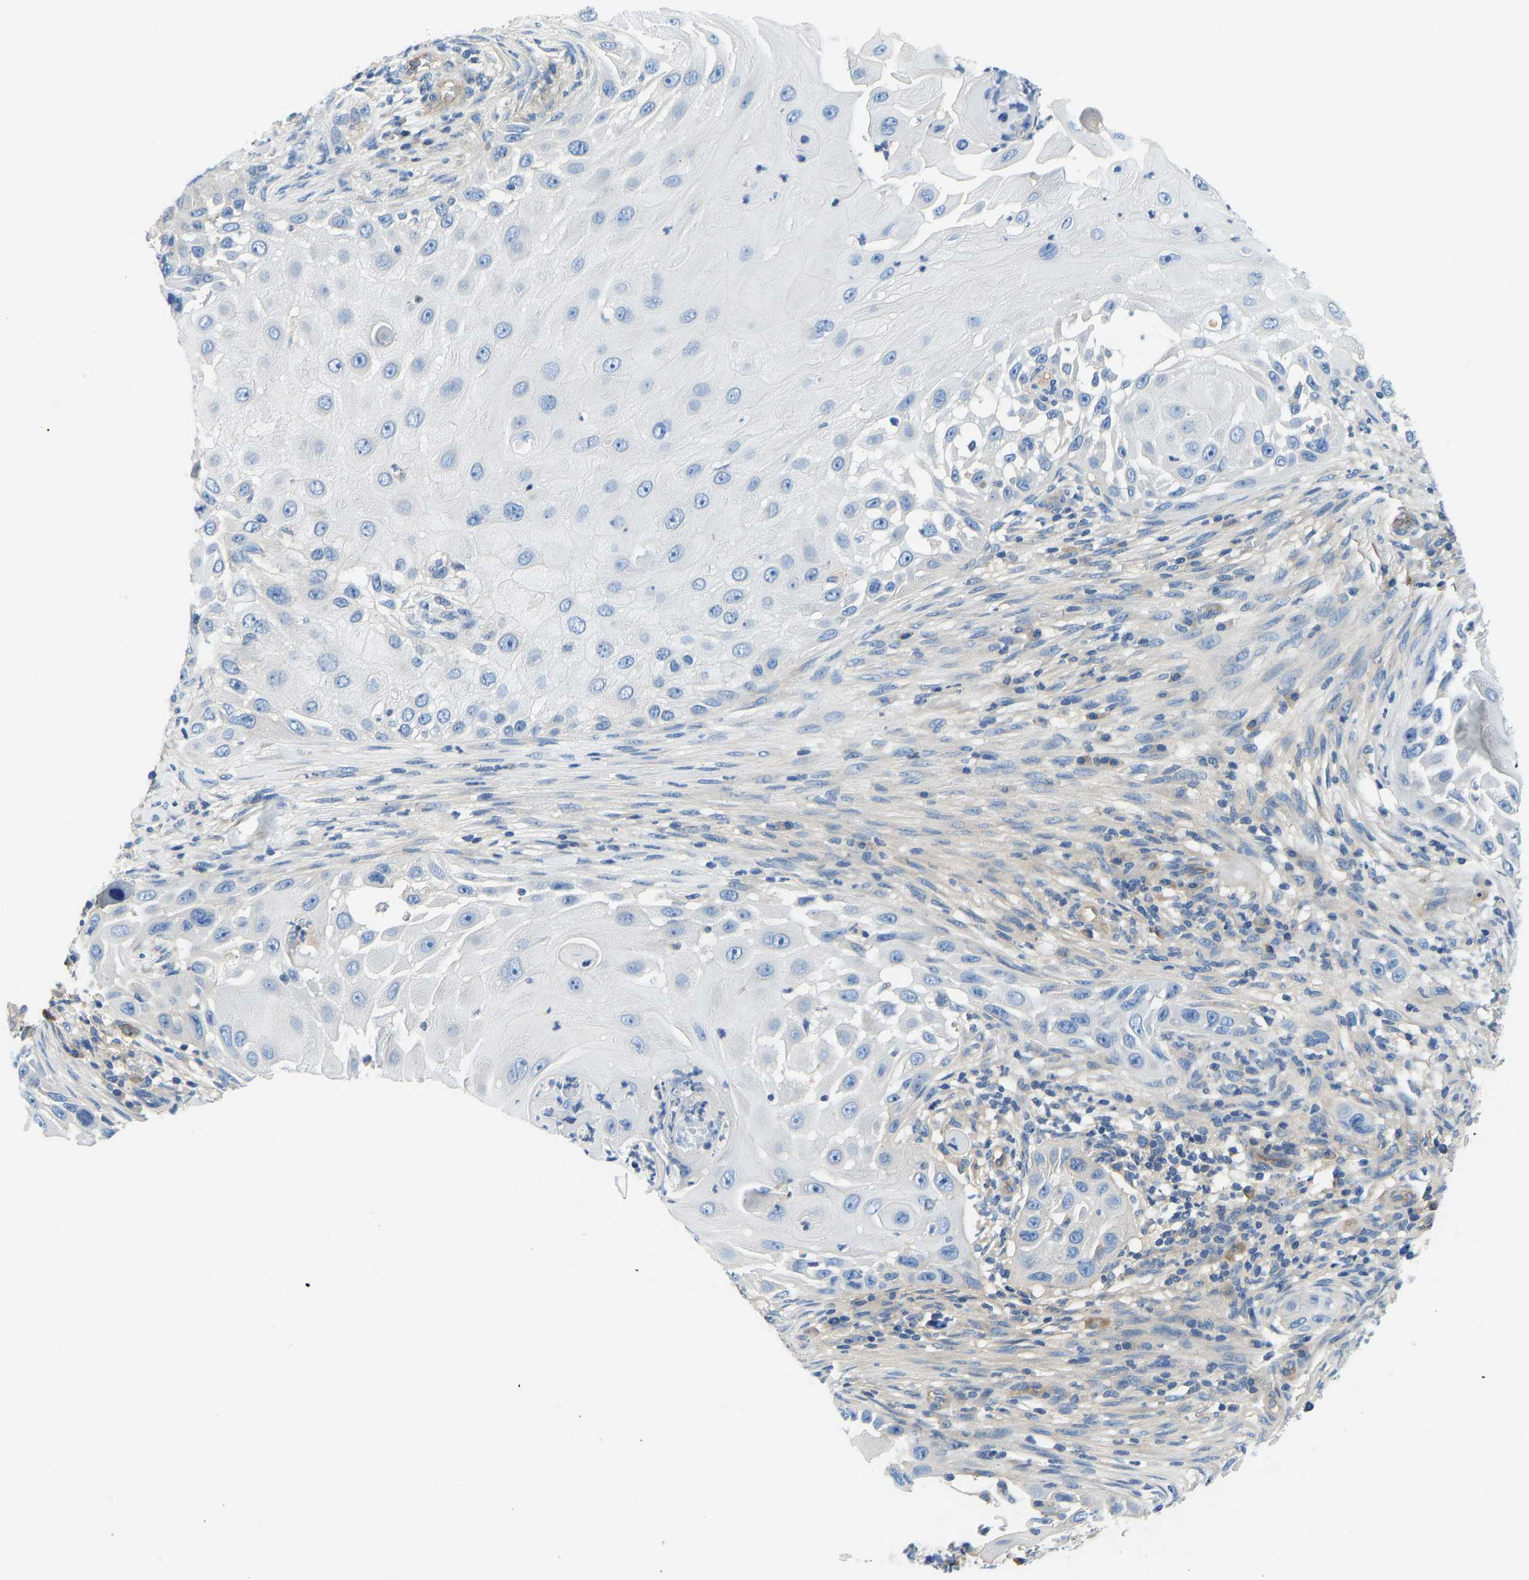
{"staining": {"intensity": "negative", "quantity": "none", "location": "none"}, "tissue": "skin cancer", "cell_type": "Tumor cells", "image_type": "cancer", "snomed": [{"axis": "morphology", "description": "Squamous cell carcinoma, NOS"}, {"axis": "topography", "description": "Skin"}], "caption": "Immunohistochemistry micrograph of neoplastic tissue: human skin squamous cell carcinoma stained with DAB shows no significant protein expression in tumor cells.", "gene": "CHAD", "patient": {"sex": "female", "age": 44}}